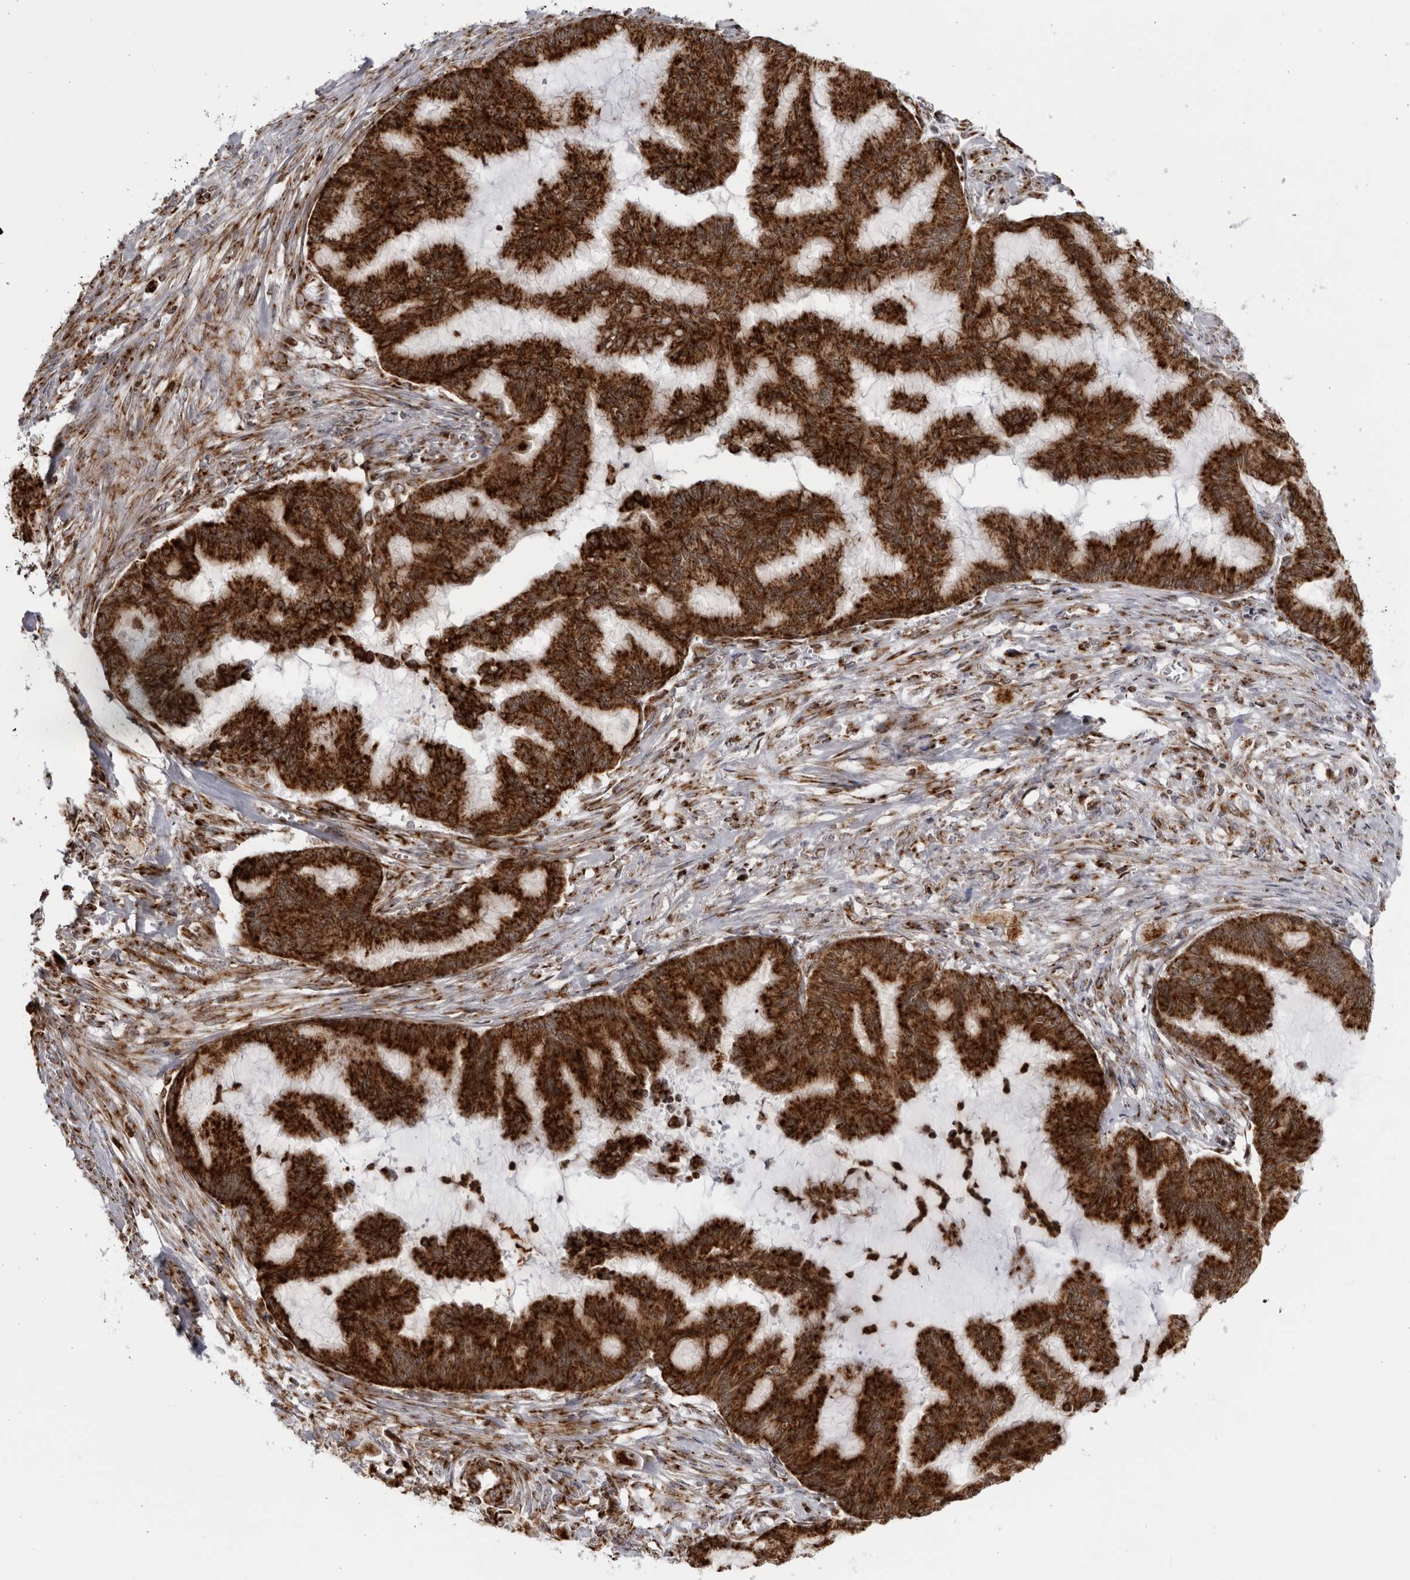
{"staining": {"intensity": "strong", "quantity": ">75%", "location": "cytoplasmic/membranous"}, "tissue": "endometrial cancer", "cell_type": "Tumor cells", "image_type": "cancer", "snomed": [{"axis": "morphology", "description": "Adenocarcinoma, NOS"}, {"axis": "topography", "description": "Endometrium"}], "caption": "Immunohistochemical staining of endometrial cancer displays strong cytoplasmic/membranous protein expression in approximately >75% of tumor cells. Nuclei are stained in blue.", "gene": "RBM34", "patient": {"sex": "female", "age": 86}}